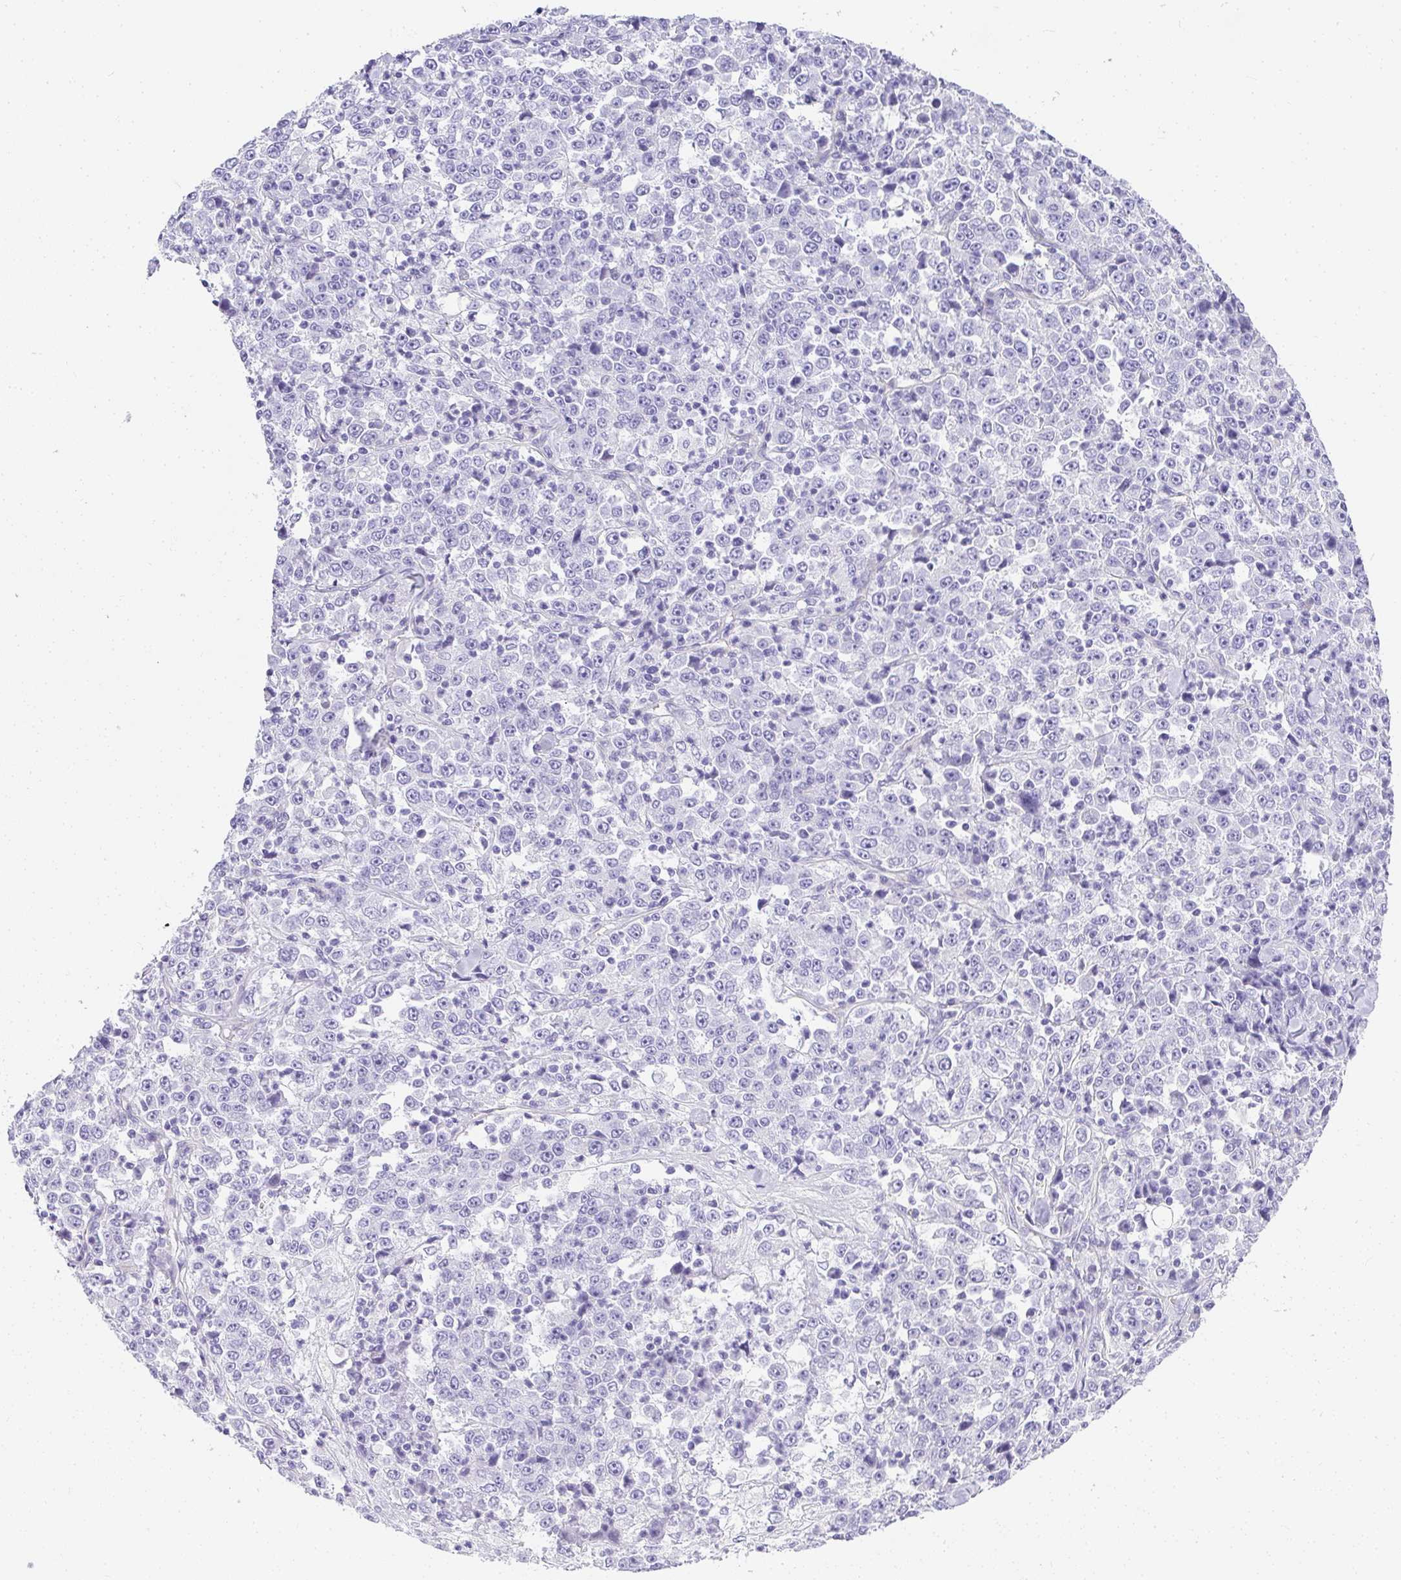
{"staining": {"intensity": "negative", "quantity": "none", "location": "none"}, "tissue": "stomach cancer", "cell_type": "Tumor cells", "image_type": "cancer", "snomed": [{"axis": "morphology", "description": "Normal tissue, NOS"}, {"axis": "morphology", "description": "Adenocarcinoma, NOS"}, {"axis": "topography", "description": "Stomach, upper"}, {"axis": "topography", "description": "Stomach"}], "caption": "DAB (3,3'-diaminobenzidine) immunohistochemical staining of adenocarcinoma (stomach) reveals no significant staining in tumor cells. Nuclei are stained in blue.", "gene": "PLPPR3", "patient": {"sex": "male", "age": 59}}